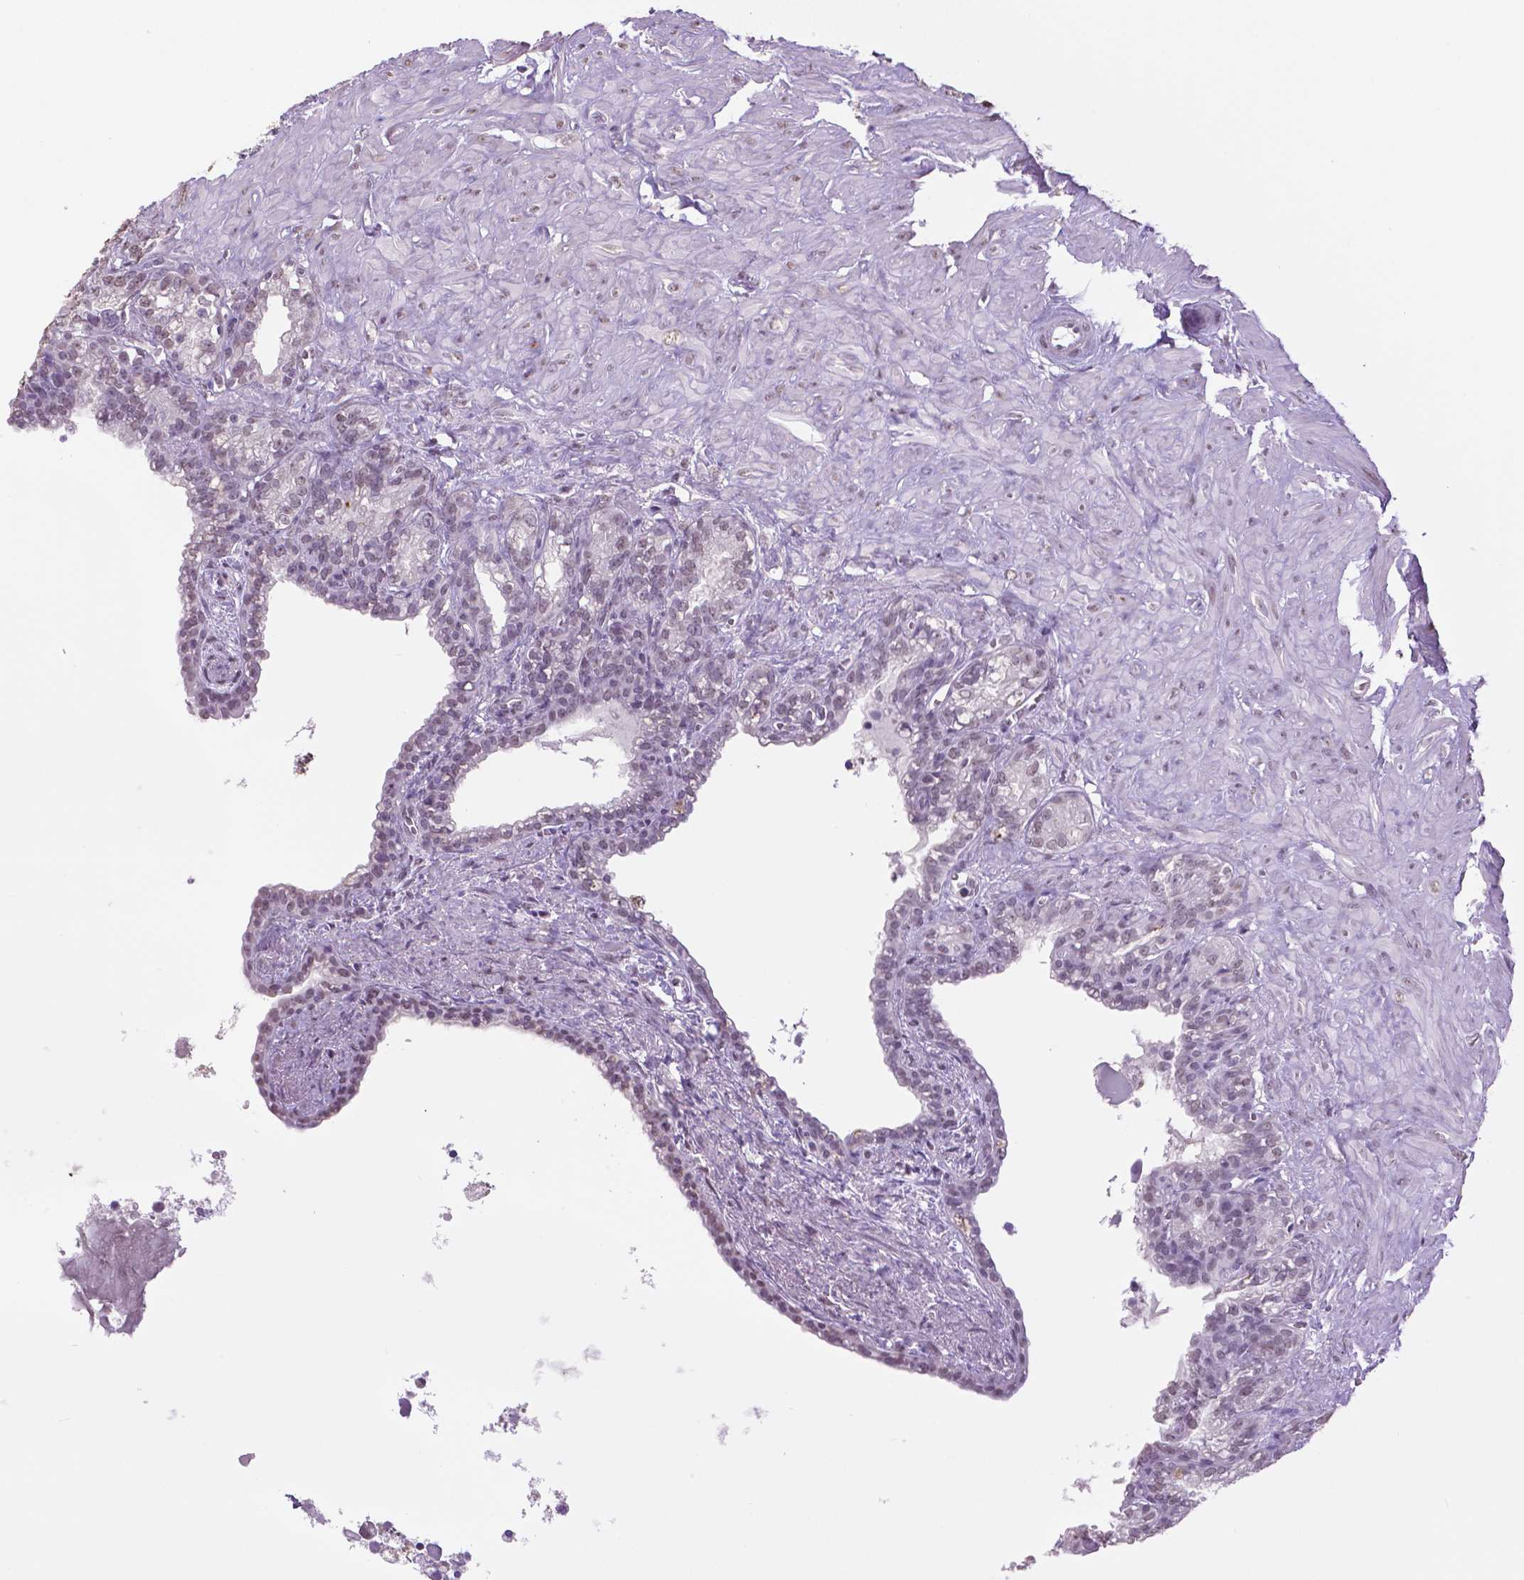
{"staining": {"intensity": "weak", "quantity": "<25%", "location": "nuclear"}, "tissue": "seminal vesicle", "cell_type": "Glandular cells", "image_type": "normal", "snomed": [{"axis": "morphology", "description": "Normal tissue, NOS"}, {"axis": "morphology", "description": "Urothelial carcinoma, NOS"}, {"axis": "topography", "description": "Urinary bladder"}, {"axis": "topography", "description": "Seminal veicle"}], "caption": "This image is of normal seminal vesicle stained with immunohistochemistry (IHC) to label a protein in brown with the nuclei are counter-stained blue. There is no expression in glandular cells.", "gene": "IGF2BP1", "patient": {"sex": "male", "age": 76}}